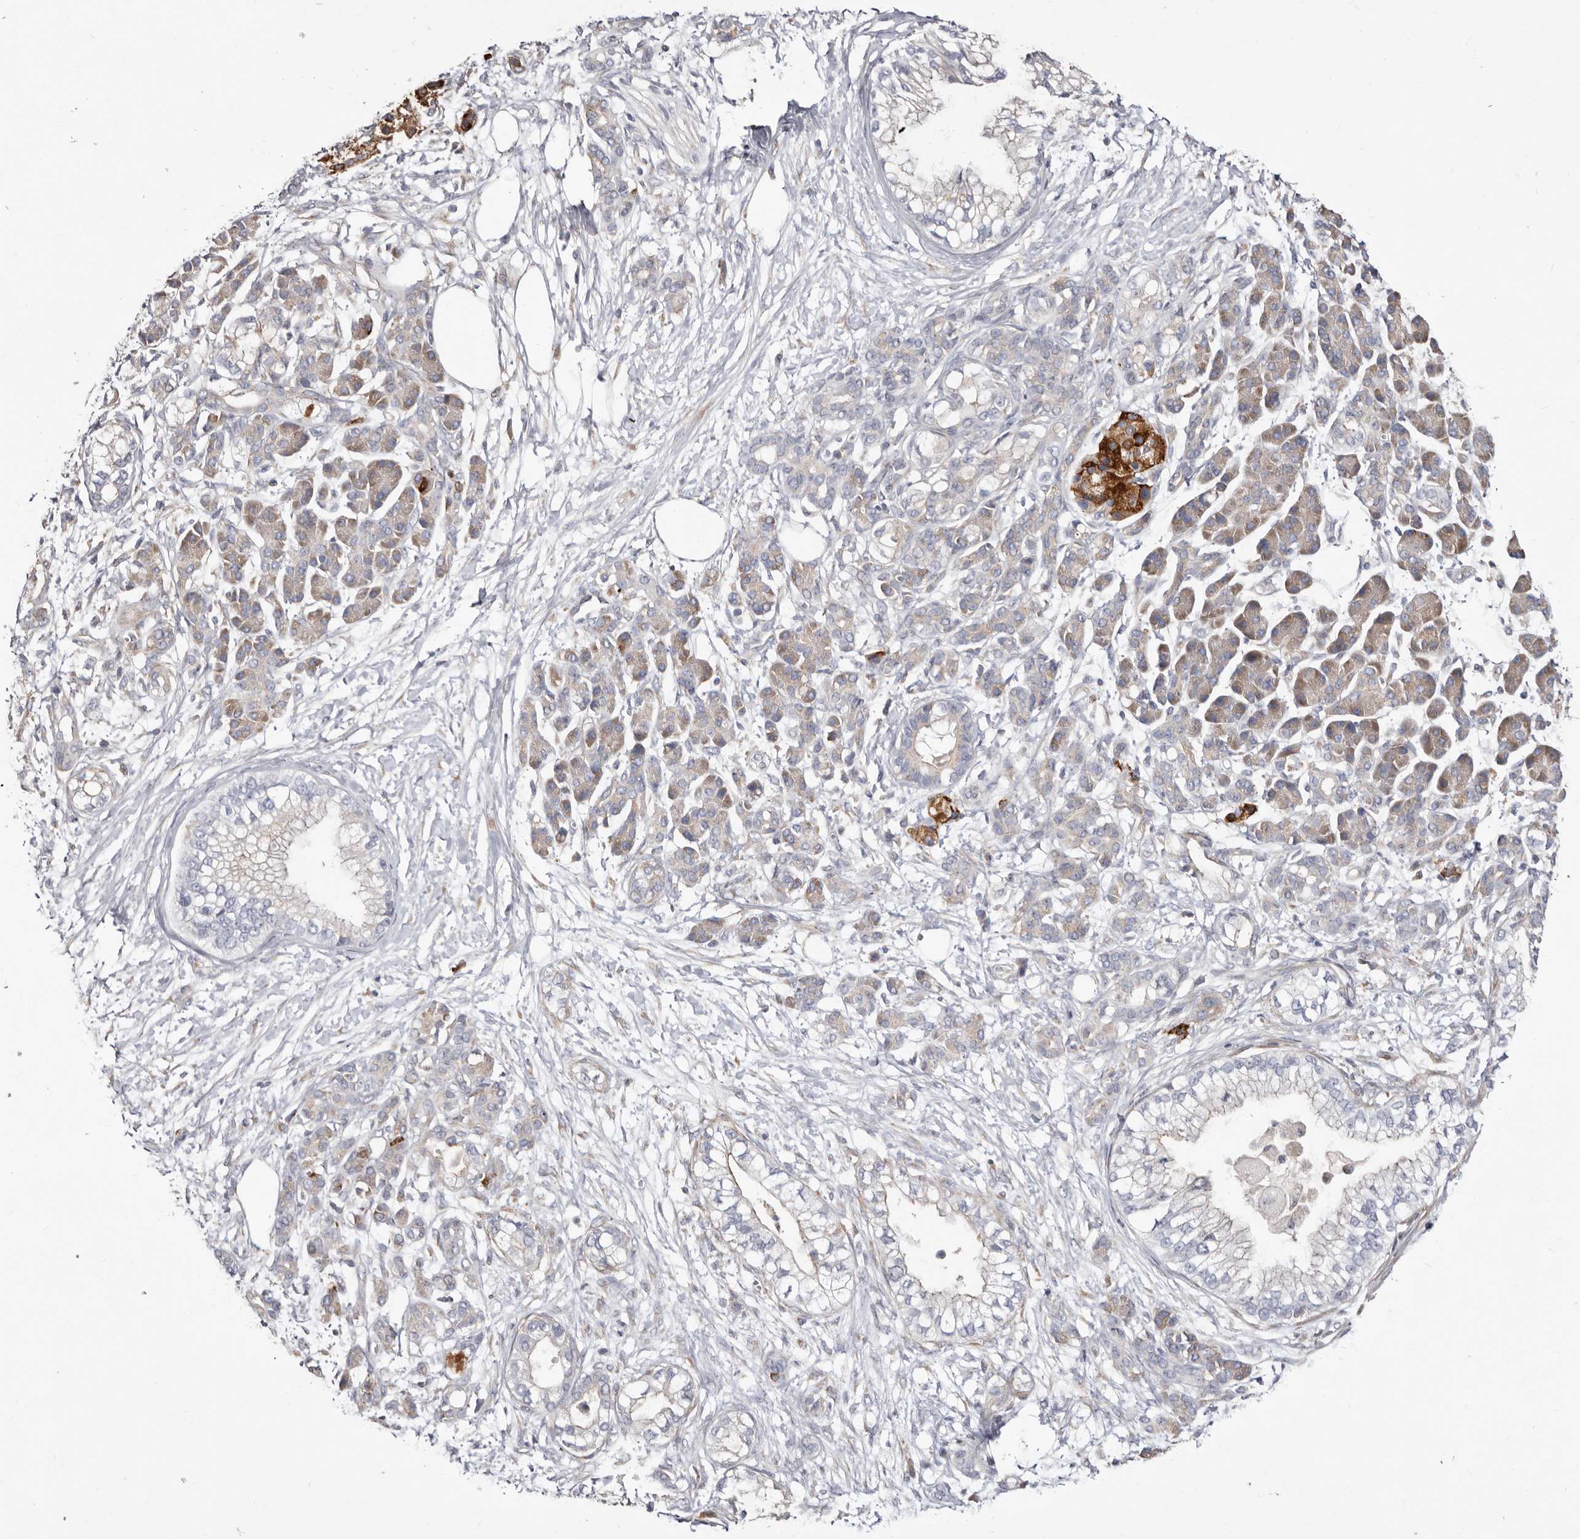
{"staining": {"intensity": "negative", "quantity": "none", "location": "none"}, "tissue": "pancreatic cancer", "cell_type": "Tumor cells", "image_type": "cancer", "snomed": [{"axis": "morphology", "description": "Adenocarcinoma, NOS"}, {"axis": "topography", "description": "Pancreas"}], "caption": "IHC histopathology image of neoplastic tissue: pancreatic adenocarcinoma stained with DAB shows no significant protein expression in tumor cells.", "gene": "ASIC5", "patient": {"sex": "male", "age": 68}}